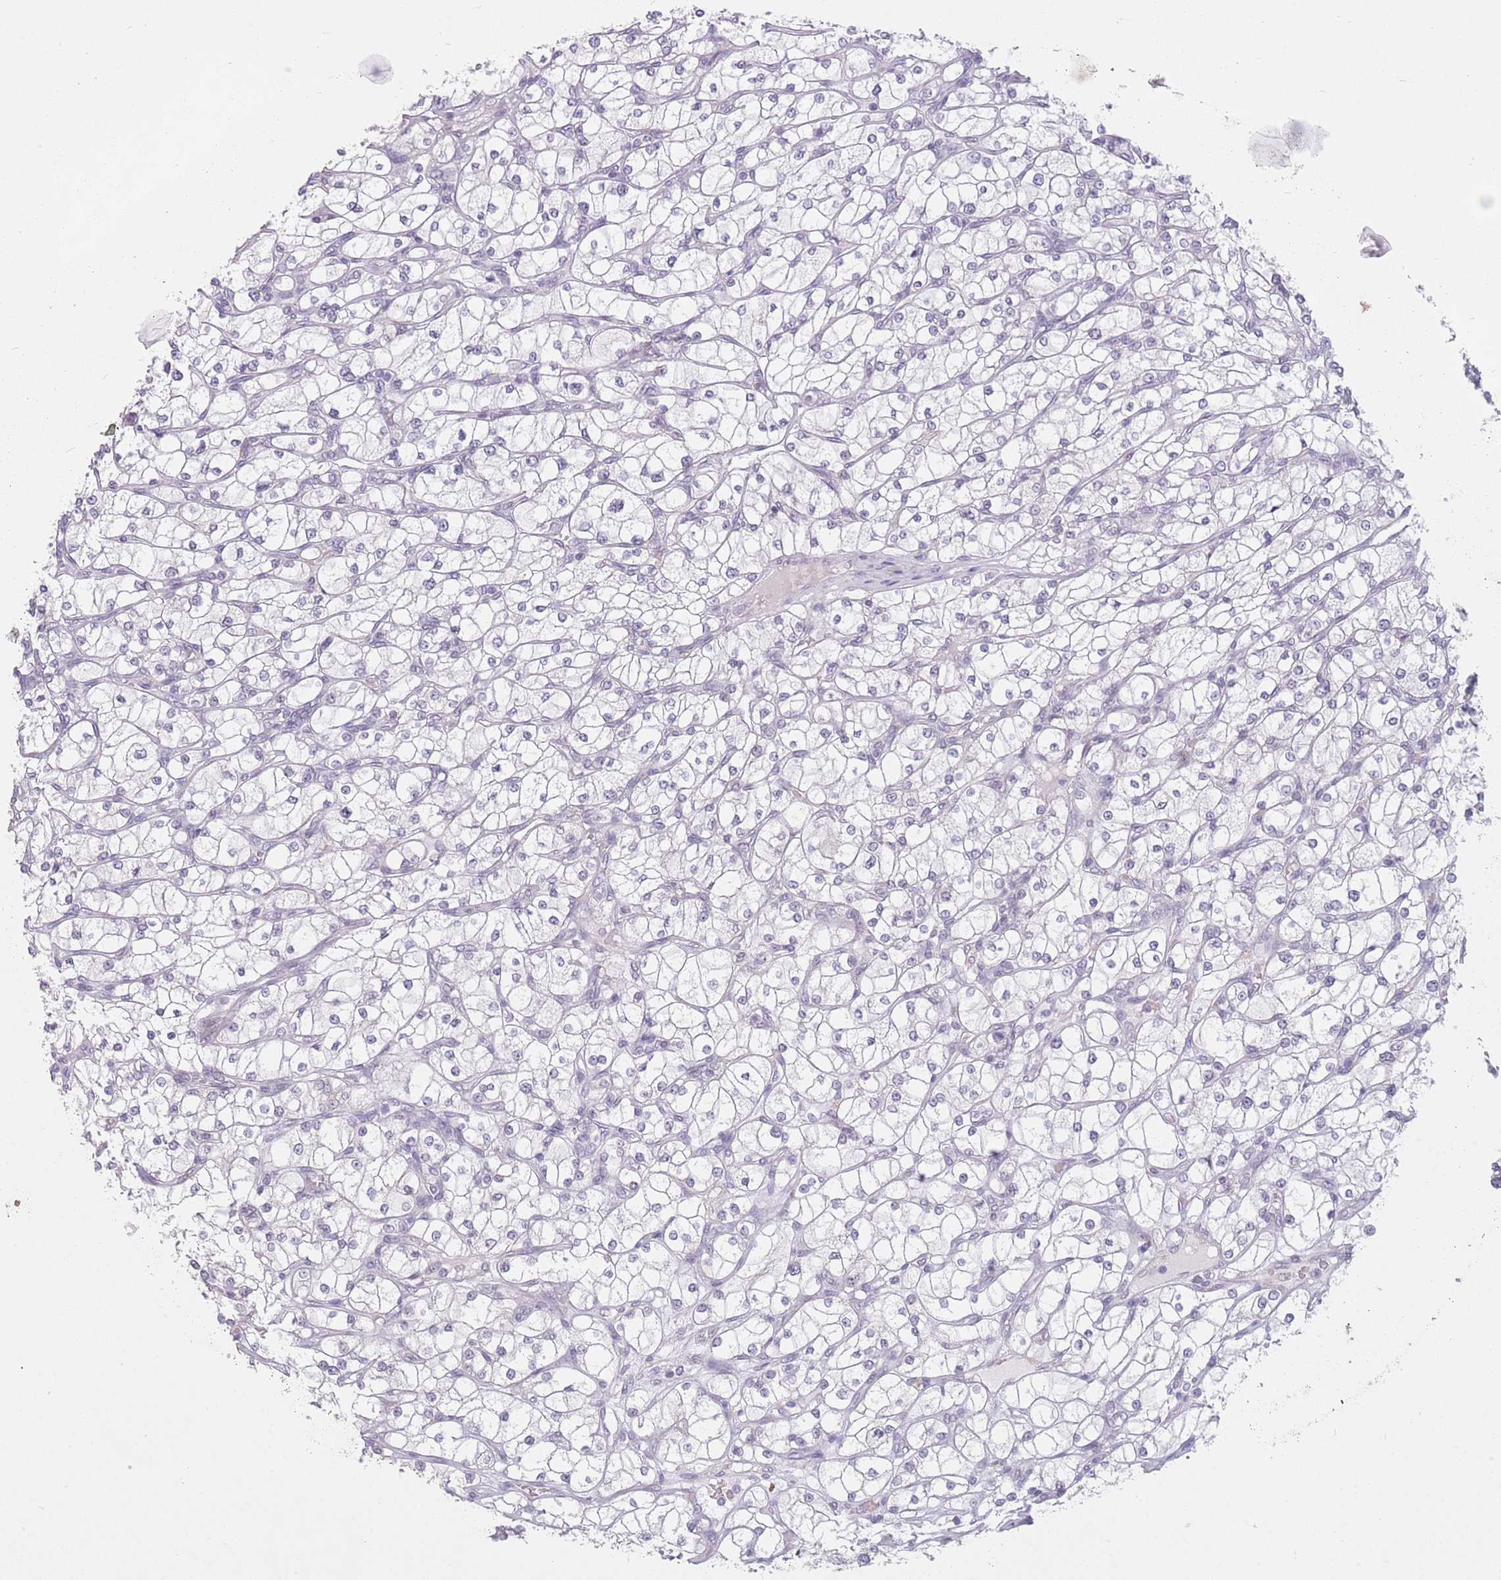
{"staining": {"intensity": "negative", "quantity": "none", "location": "none"}, "tissue": "renal cancer", "cell_type": "Tumor cells", "image_type": "cancer", "snomed": [{"axis": "morphology", "description": "Adenocarcinoma, NOS"}, {"axis": "topography", "description": "Kidney"}], "caption": "A histopathology image of human adenocarcinoma (renal) is negative for staining in tumor cells. (Brightfield microscopy of DAB (3,3'-diaminobenzidine) IHC at high magnification).", "gene": "ZNF574", "patient": {"sex": "male", "age": 80}}